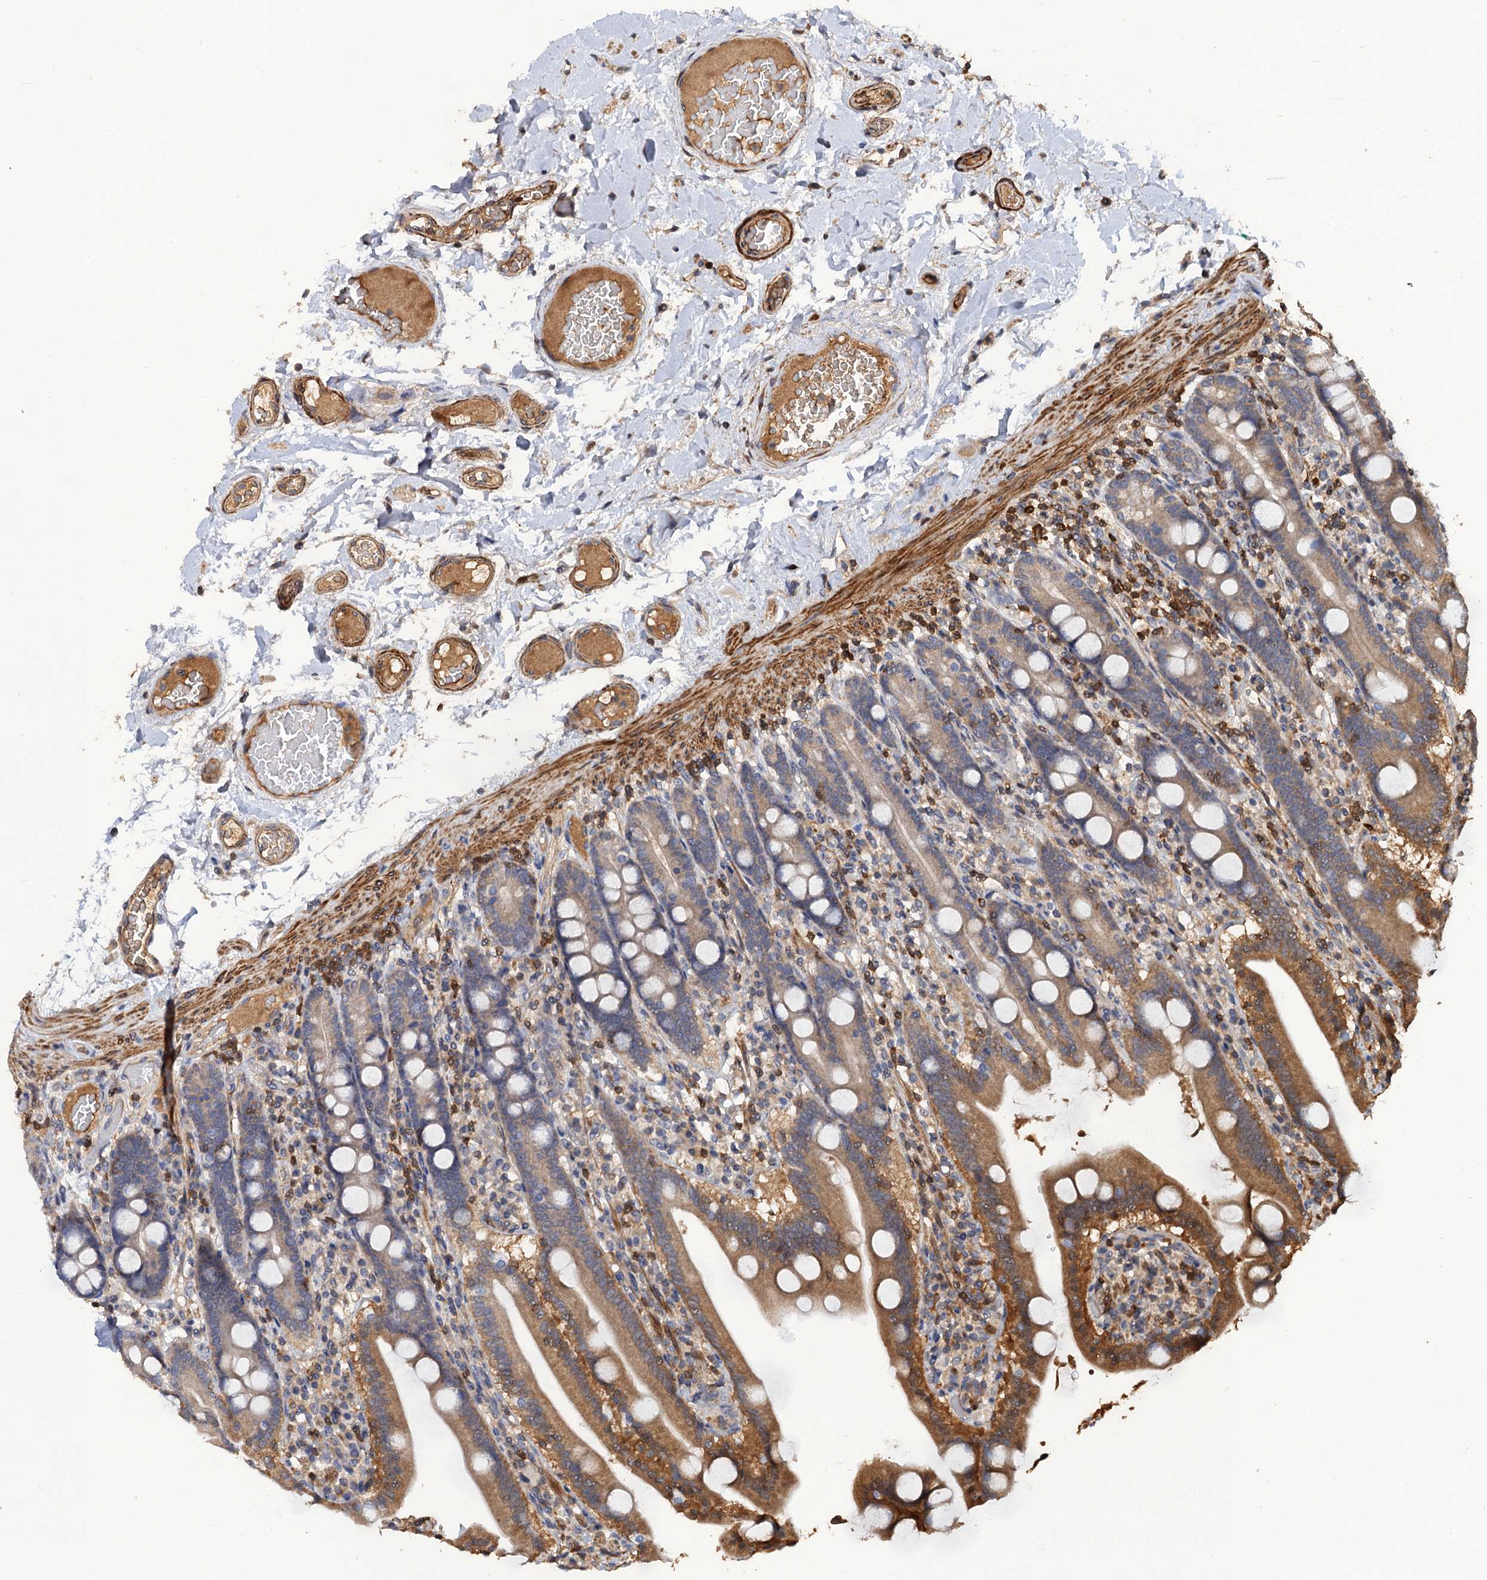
{"staining": {"intensity": "moderate", "quantity": "25%-75%", "location": "cytoplasmic/membranous"}, "tissue": "duodenum", "cell_type": "Glandular cells", "image_type": "normal", "snomed": [{"axis": "morphology", "description": "Normal tissue, NOS"}, {"axis": "topography", "description": "Duodenum"}], "caption": "Glandular cells show moderate cytoplasmic/membranous positivity in approximately 25%-75% of cells in unremarkable duodenum.", "gene": "DGKA", "patient": {"sex": "male", "age": 55}}